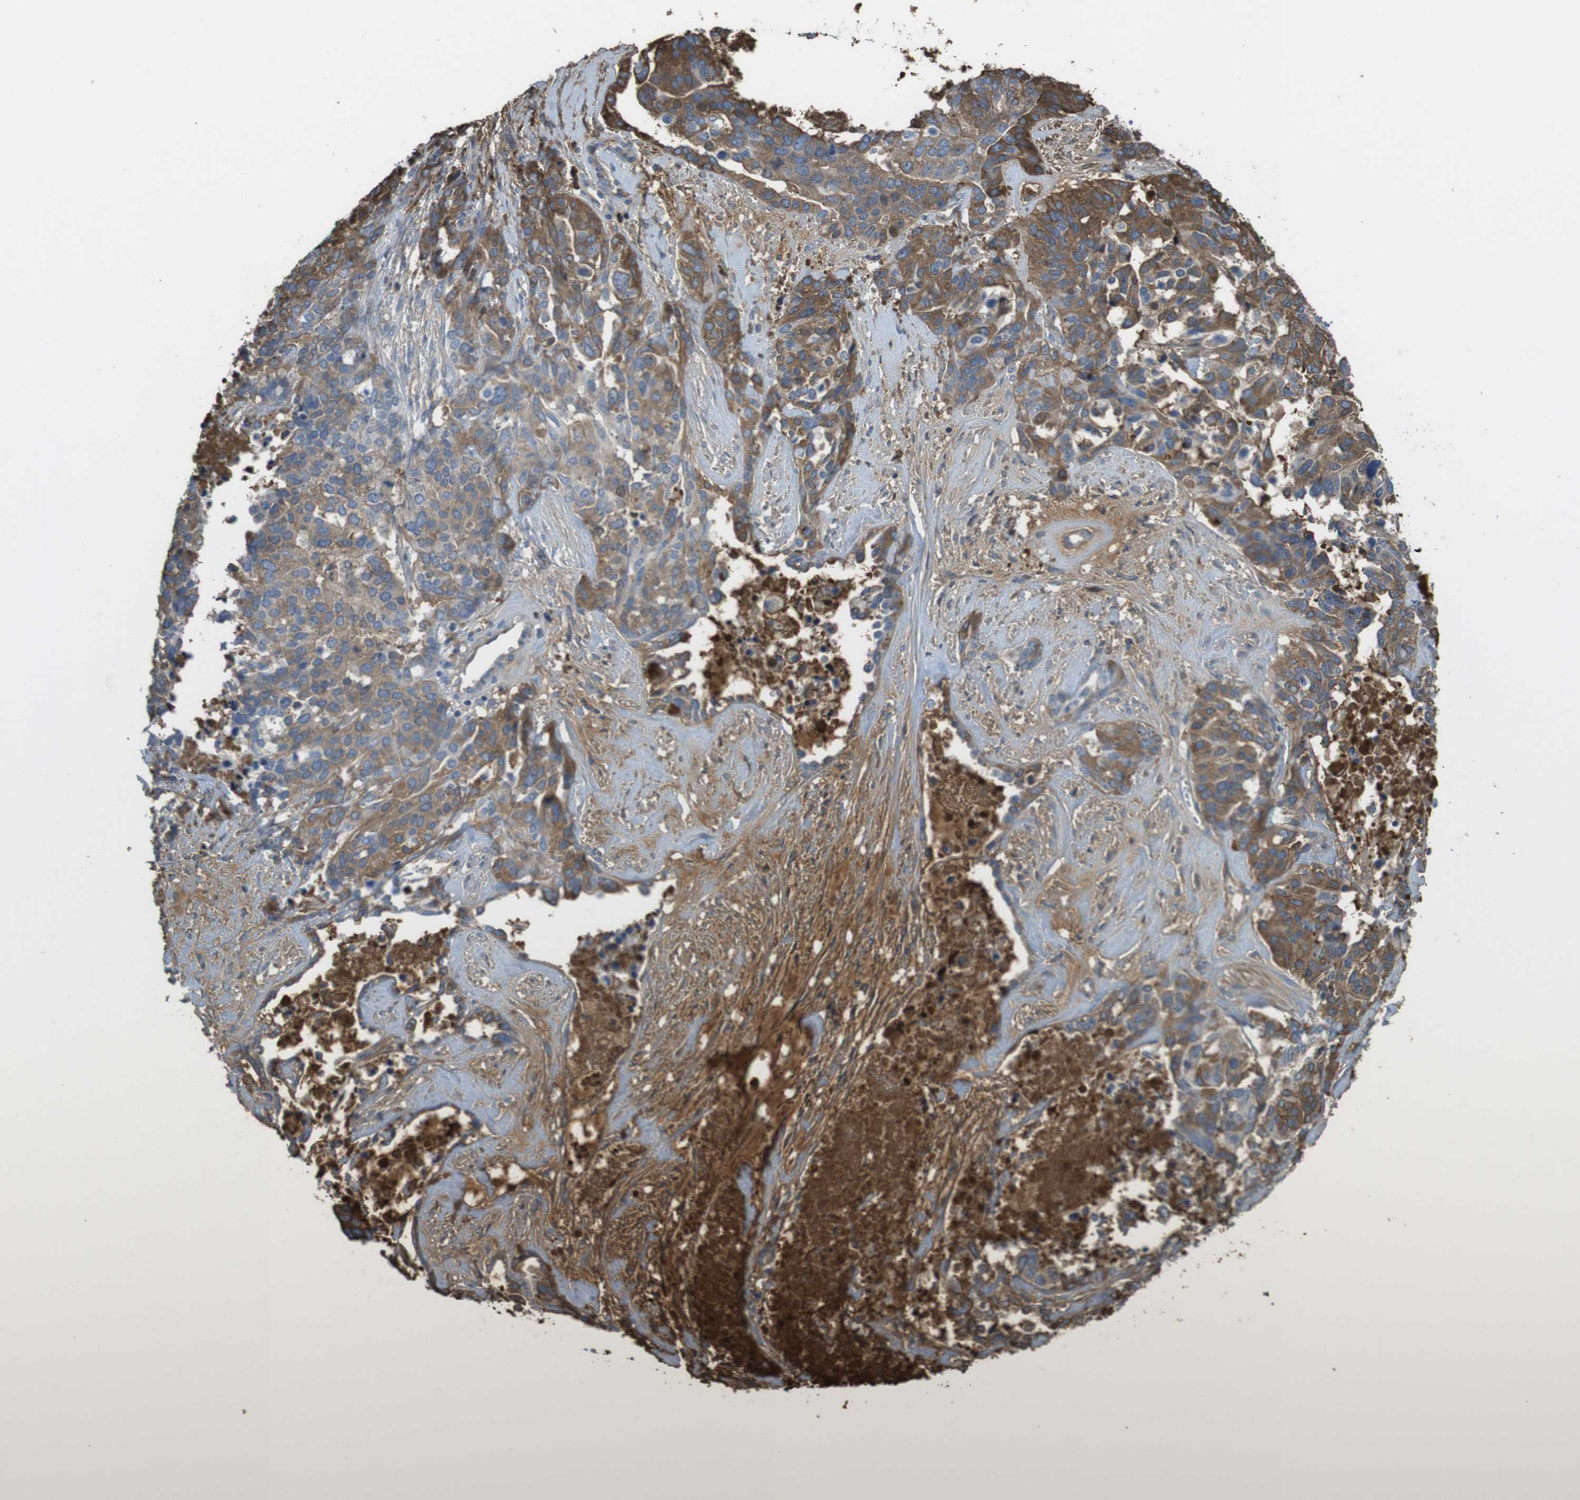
{"staining": {"intensity": "moderate", "quantity": ">75%", "location": "cytoplasmic/membranous"}, "tissue": "ovarian cancer", "cell_type": "Tumor cells", "image_type": "cancer", "snomed": [{"axis": "morphology", "description": "Cystadenocarcinoma, serous, NOS"}, {"axis": "topography", "description": "Ovary"}], "caption": "Protein staining of ovarian cancer tissue reveals moderate cytoplasmic/membranous staining in approximately >75% of tumor cells. (IHC, brightfield microscopy, high magnification).", "gene": "LTBP4", "patient": {"sex": "female", "age": 44}}